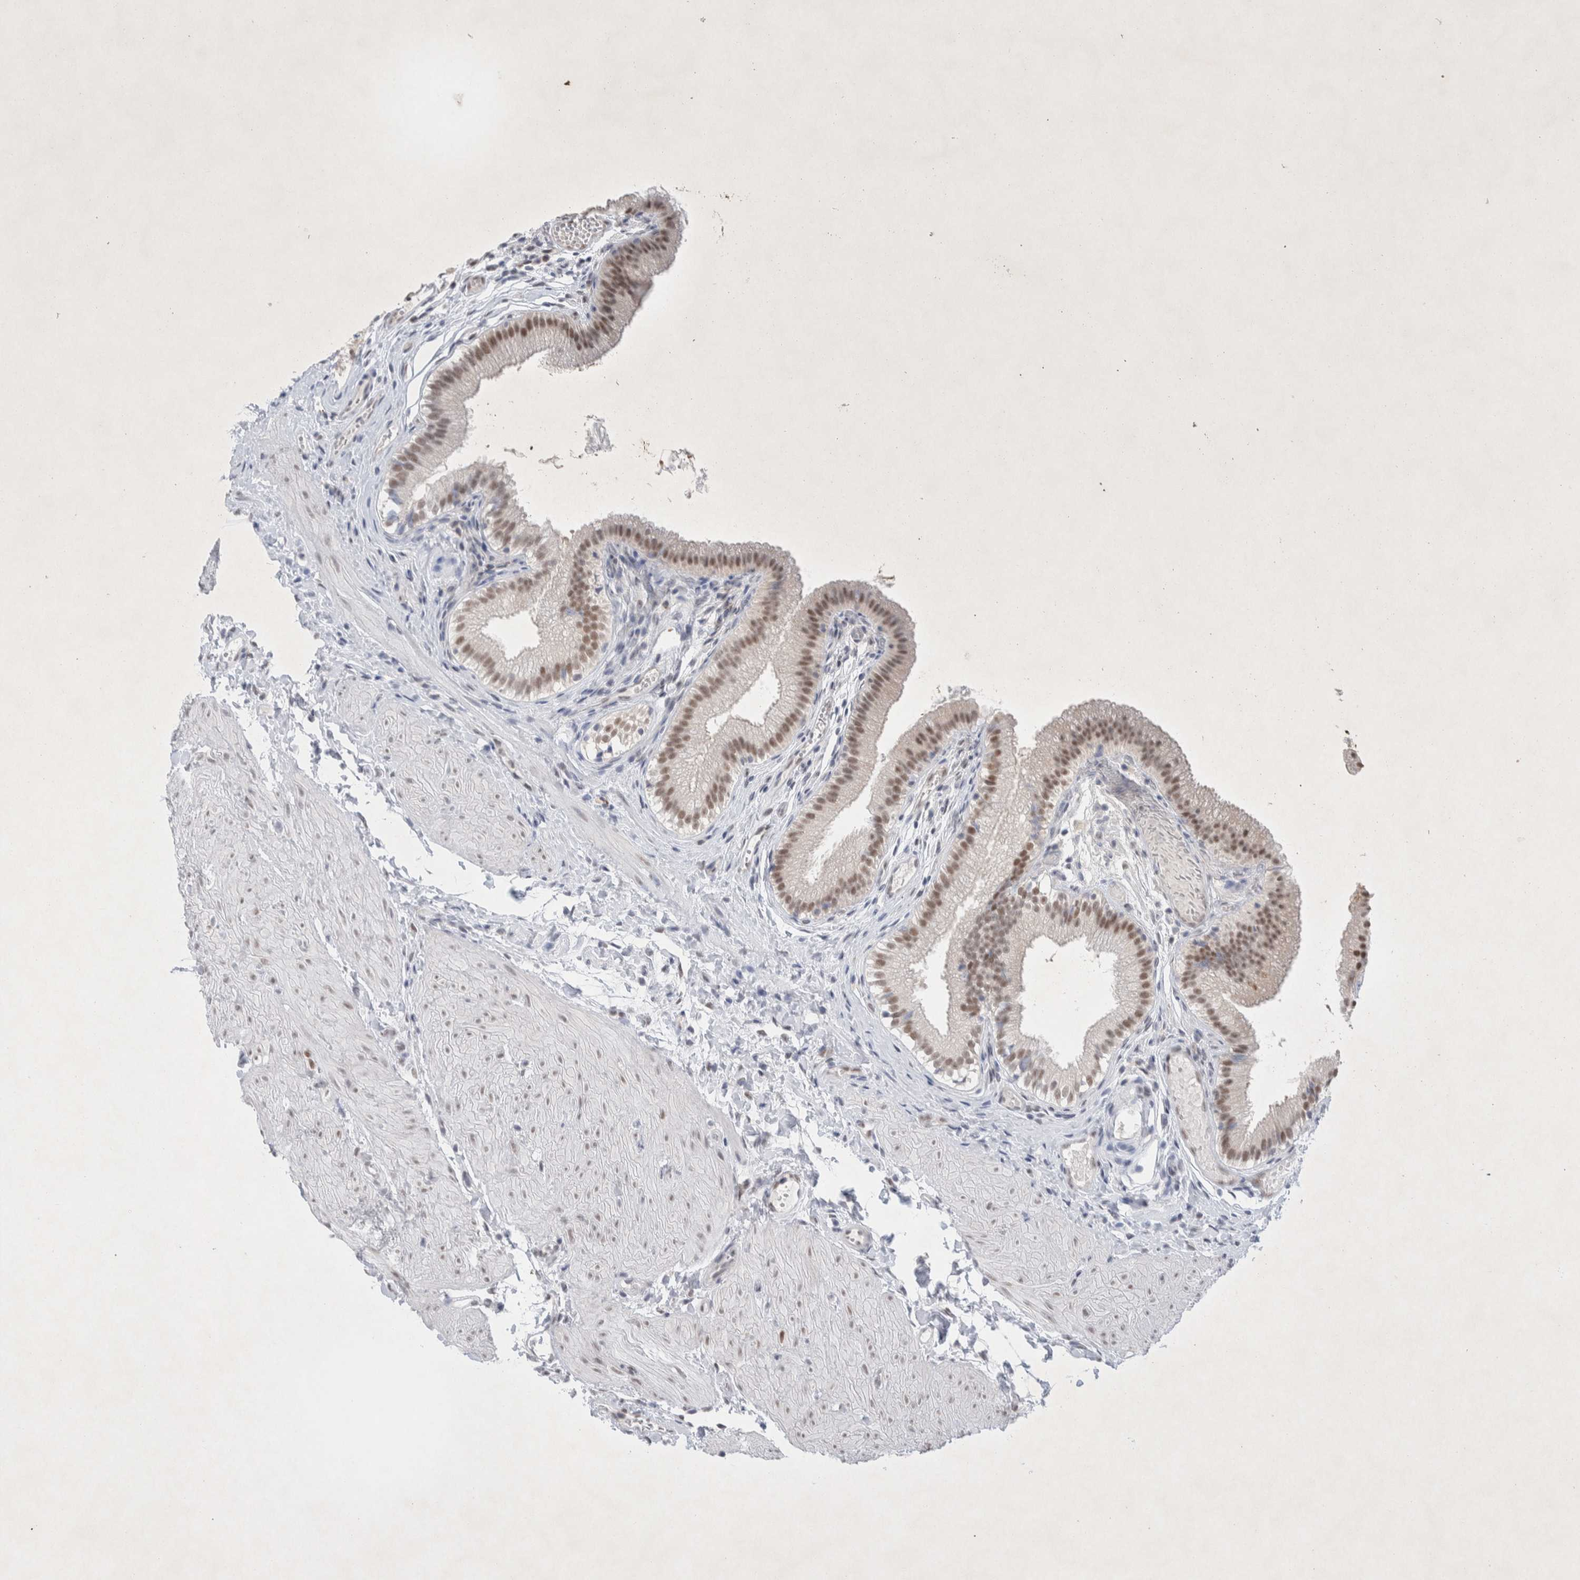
{"staining": {"intensity": "moderate", "quantity": "25%-75%", "location": "nuclear"}, "tissue": "gallbladder", "cell_type": "Glandular cells", "image_type": "normal", "snomed": [{"axis": "morphology", "description": "Normal tissue, NOS"}, {"axis": "topography", "description": "Gallbladder"}], "caption": "This photomicrograph exhibits unremarkable gallbladder stained with IHC to label a protein in brown. The nuclear of glandular cells show moderate positivity for the protein. Nuclei are counter-stained blue.", "gene": "PRMT1", "patient": {"sex": "female", "age": 26}}